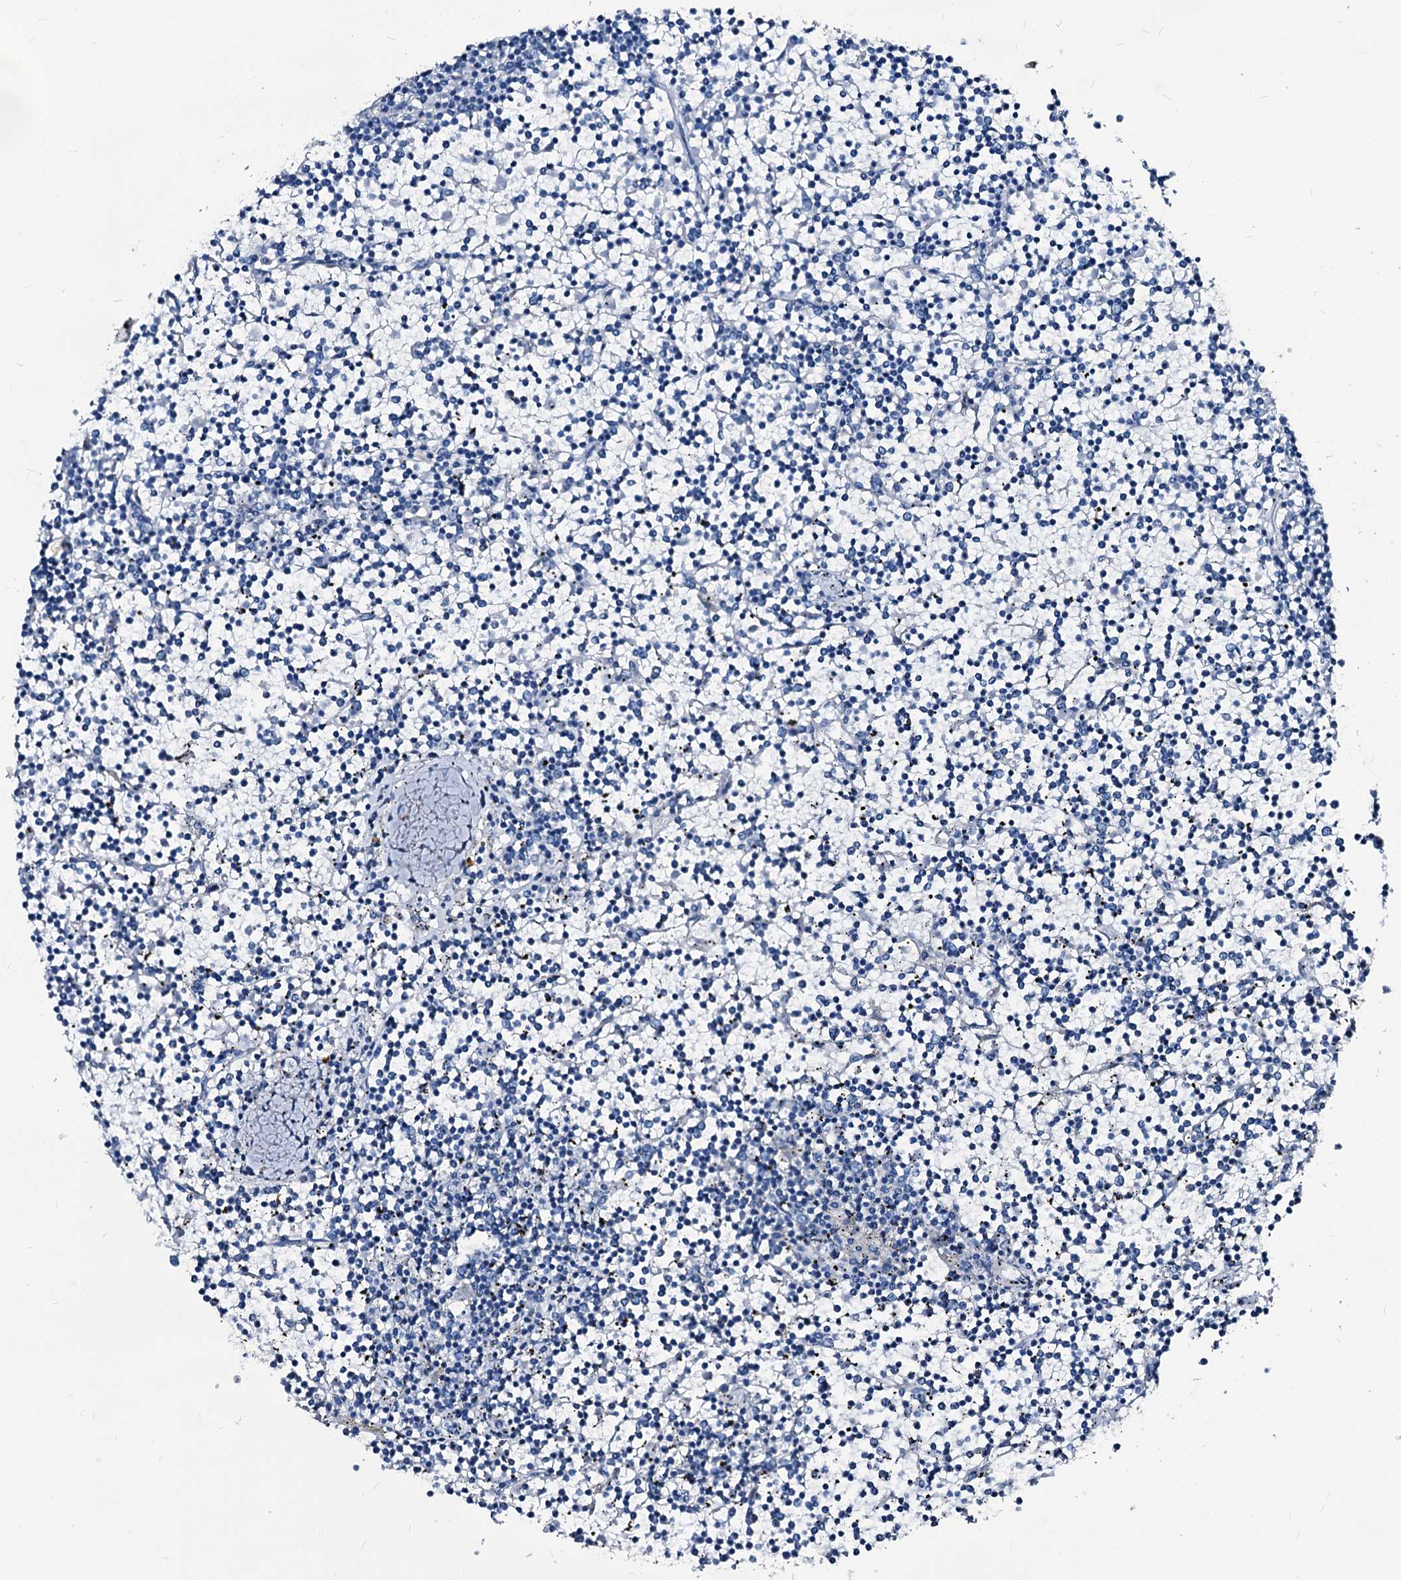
{"staining": {"intensity": "negative", "quantity": "none", "location": "none"}, "tissue": "lymphoma", "cell_type": "Tumor cells", "image_type": "cancer", "snomed": [{"axis": "morphology", "description": "Malignant lymphoma, non-Hodgkin's type, Low grade"}, {"axis": "topography", "description": "Spleen"}], "caption": "Lymphoma was stained to show a protein in brown. There is no significant expression in tumor cells. The staining is performed using DAB (3,3'-diaminobenzidine) brown chromogen with nuclei counter-stained in using hematoxylin.", "gene": "DYDC2", "patient": {"sex": "female", "age": 19}}